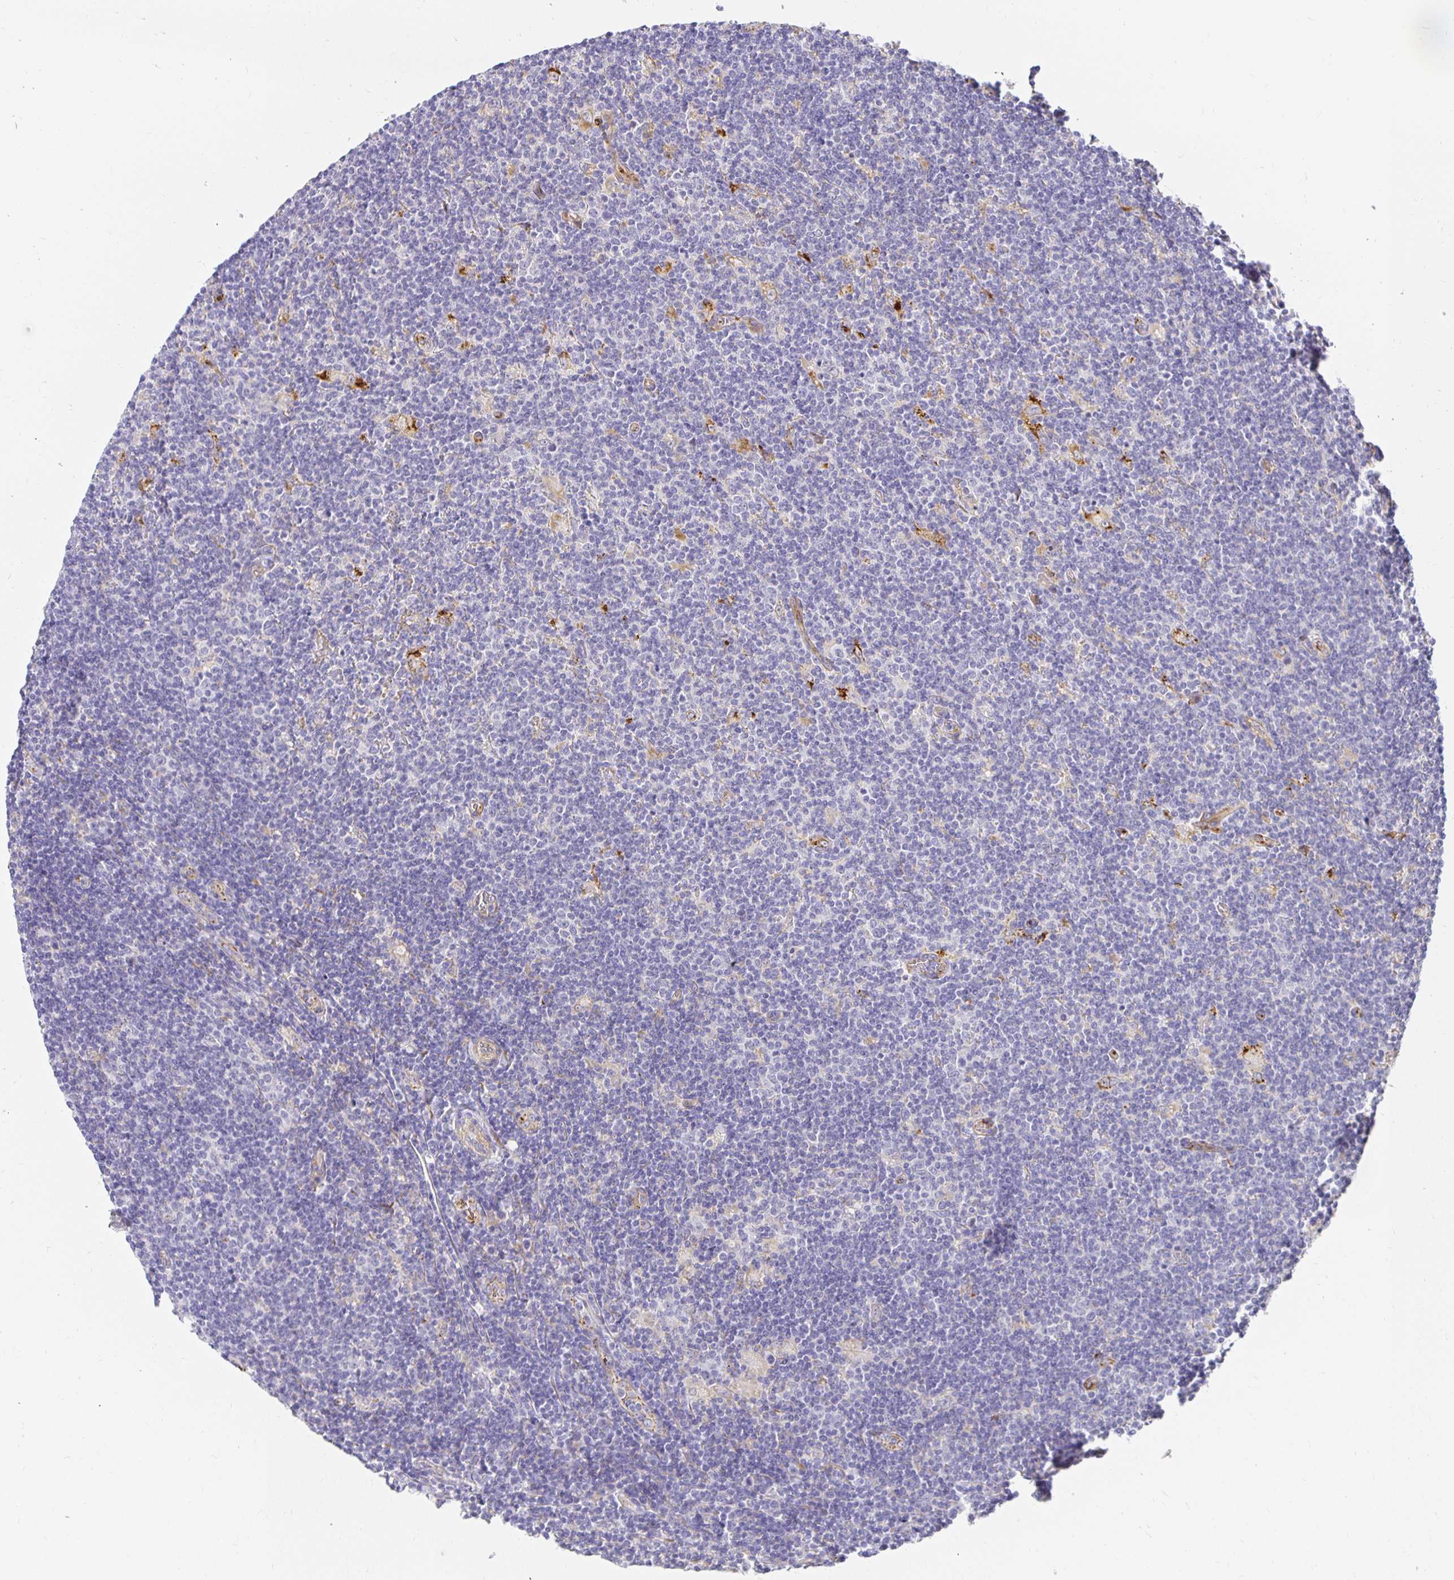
{"staining": {"intensity": "negative", "quantity": "none", "location": "none"}, "tissue": "lymphoma", "cell_type": "Tumor cells", "image_type": "cancer", "snomed": [{"axis": "morphology", "description": "Hodgkin's disease, NOS"}, {"axis": "topography", "description": "Lymph node"}], "caption": "An immunohistochemistry image of Hodgkin's disease is shown. There is no staining in tumor cells of Hodgkin's disease.", "gene": "PLOD1", "patient": {"sex": "male", "age": 40}}